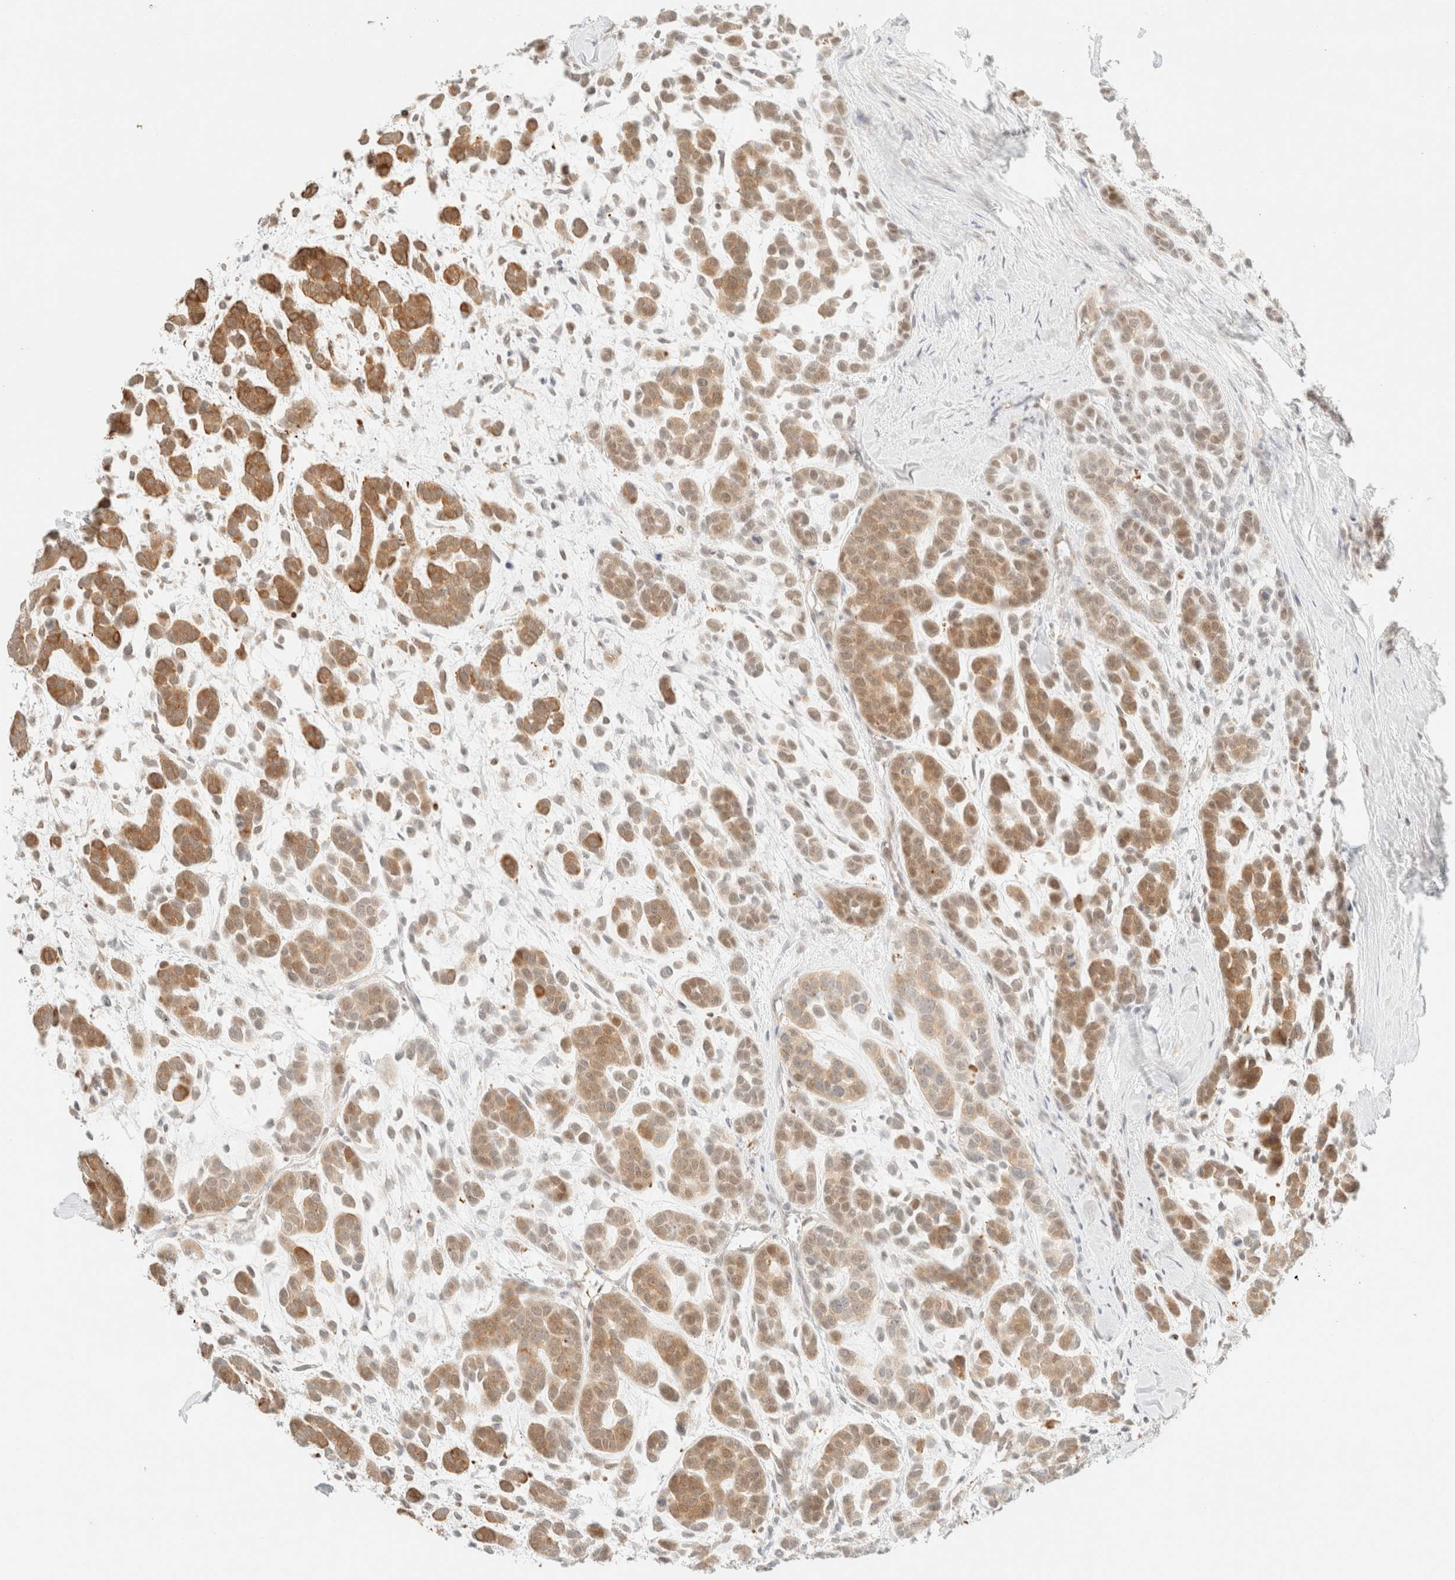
{"staining": {"intensity": "moderate", "quantity": ">75%", "location": "cytoplasmic/membranous"}, "tissue": "head and neck cancer", "cell_type": "Tumor cells", "image_type": "cancer", "snomed": [{"axis": "morphology", "description": "Adenocarcinoma, NOS"}, {"axis": "morphology", "description": "Adenoma, NOS"}, {"axis": "topography", "description": "Head-Neck"}], "caption": "A micrograph of adenoma (head and neck) stained for a protein shows moderate cytoplasmic/membranous brown staining in tumor cells.", "gene": "TSR1", "patient": {"sex": "female", "age": 55}}